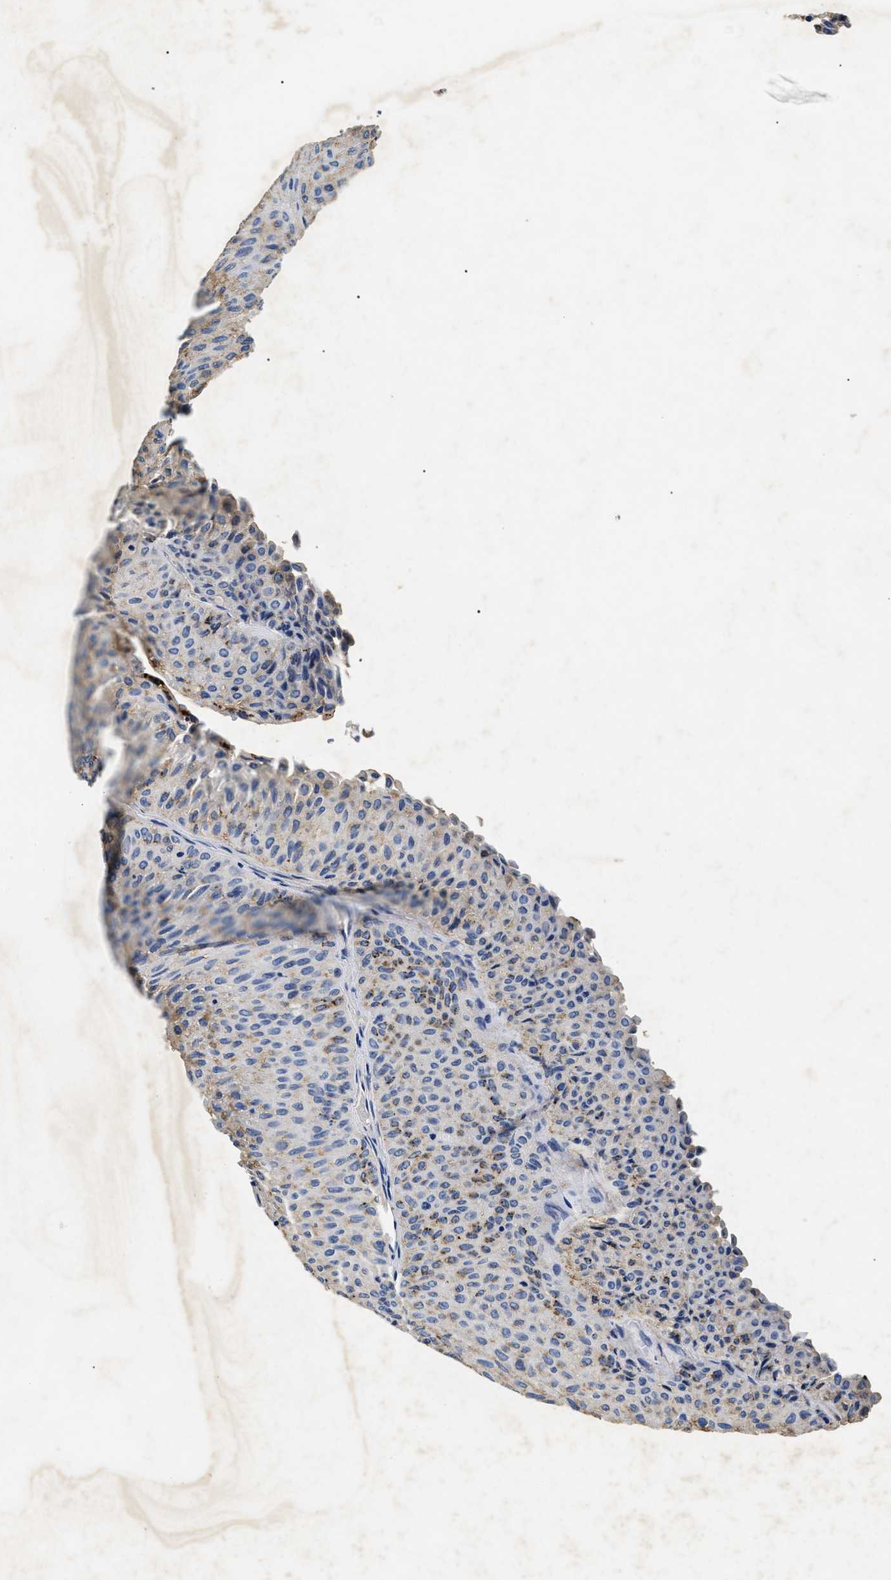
{"staining": {"intensity": "moderate", "quantity": "<25%", "location": "cytoplasmic/membranous"}, "tissue": "urothelial cancer", "cell_type": "Tumor cells", "image_type": "cancer", "snomed": [{"axis": "morphology", "description": "Urothelial carcinoma, Low grade"}, {"axis": "topography", "description": "Urinary bladder"}], "caption": "The image reveals a brown stain indicating the presence of a protein in the cytoplasmic/membranous of tumor cells in urothelial cancer.", "gene": "LAMA3", "patient": {"sex": "male", "age": 78}}